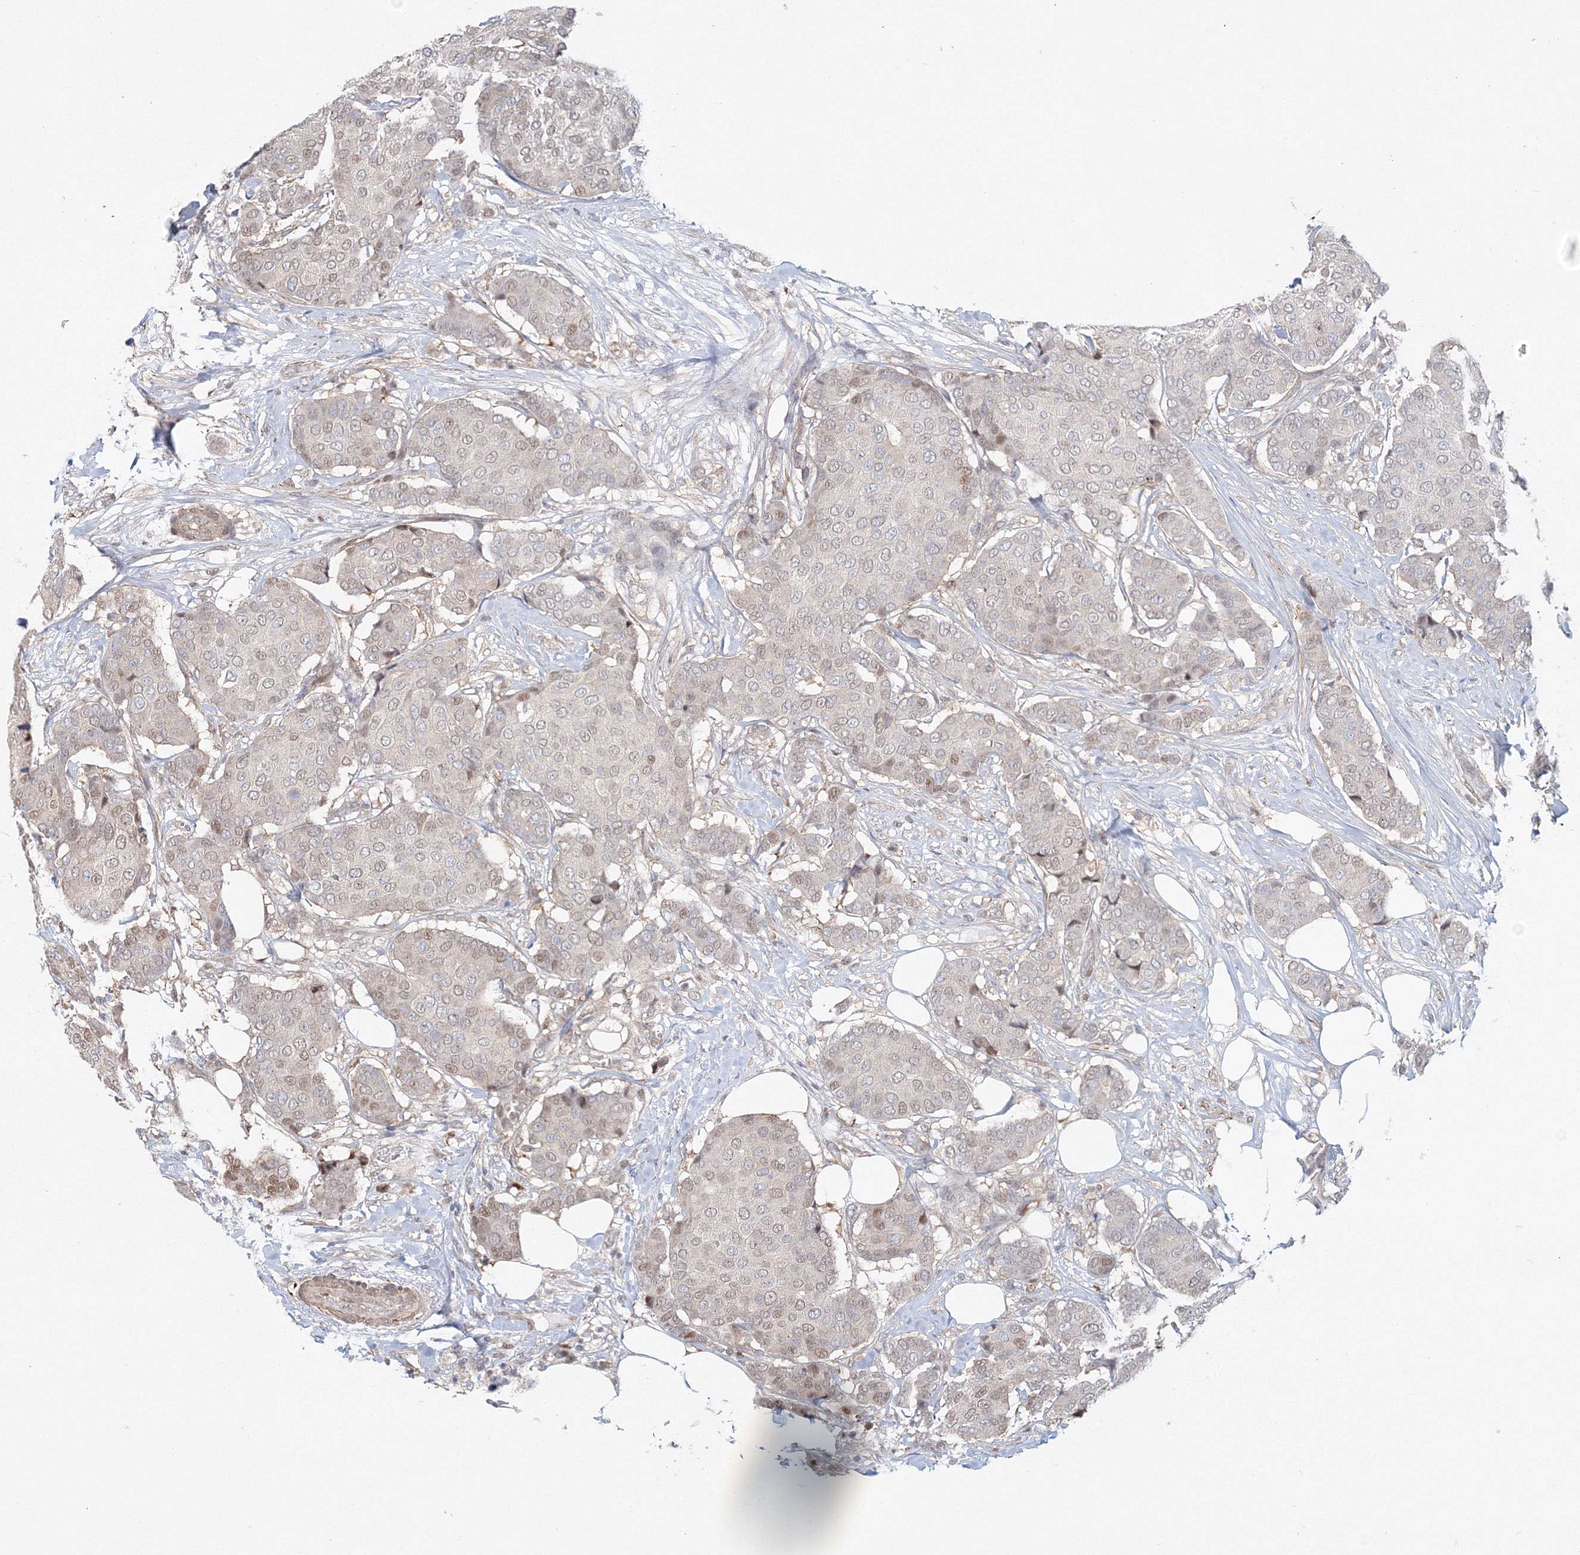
{"staining": {"intensity": "weak", "quantity": "25%-75%", "location": "nuclear"}, "tissue": "breast cancer", "cell_type": "Tumor cells", "image_type": "cancer", "snomed": [{"axis": "morphology", "description": "Duct carcinoma"}, {"axis": "topography", "description": "Breast"}], "caption": "Tumor cells reveal weak nuclear expression in about 25%-75% of cells in intraductal carcinoma (breast).", "gene": "ARHGAP21", "patient": {"sex": "female", "age": 75}}